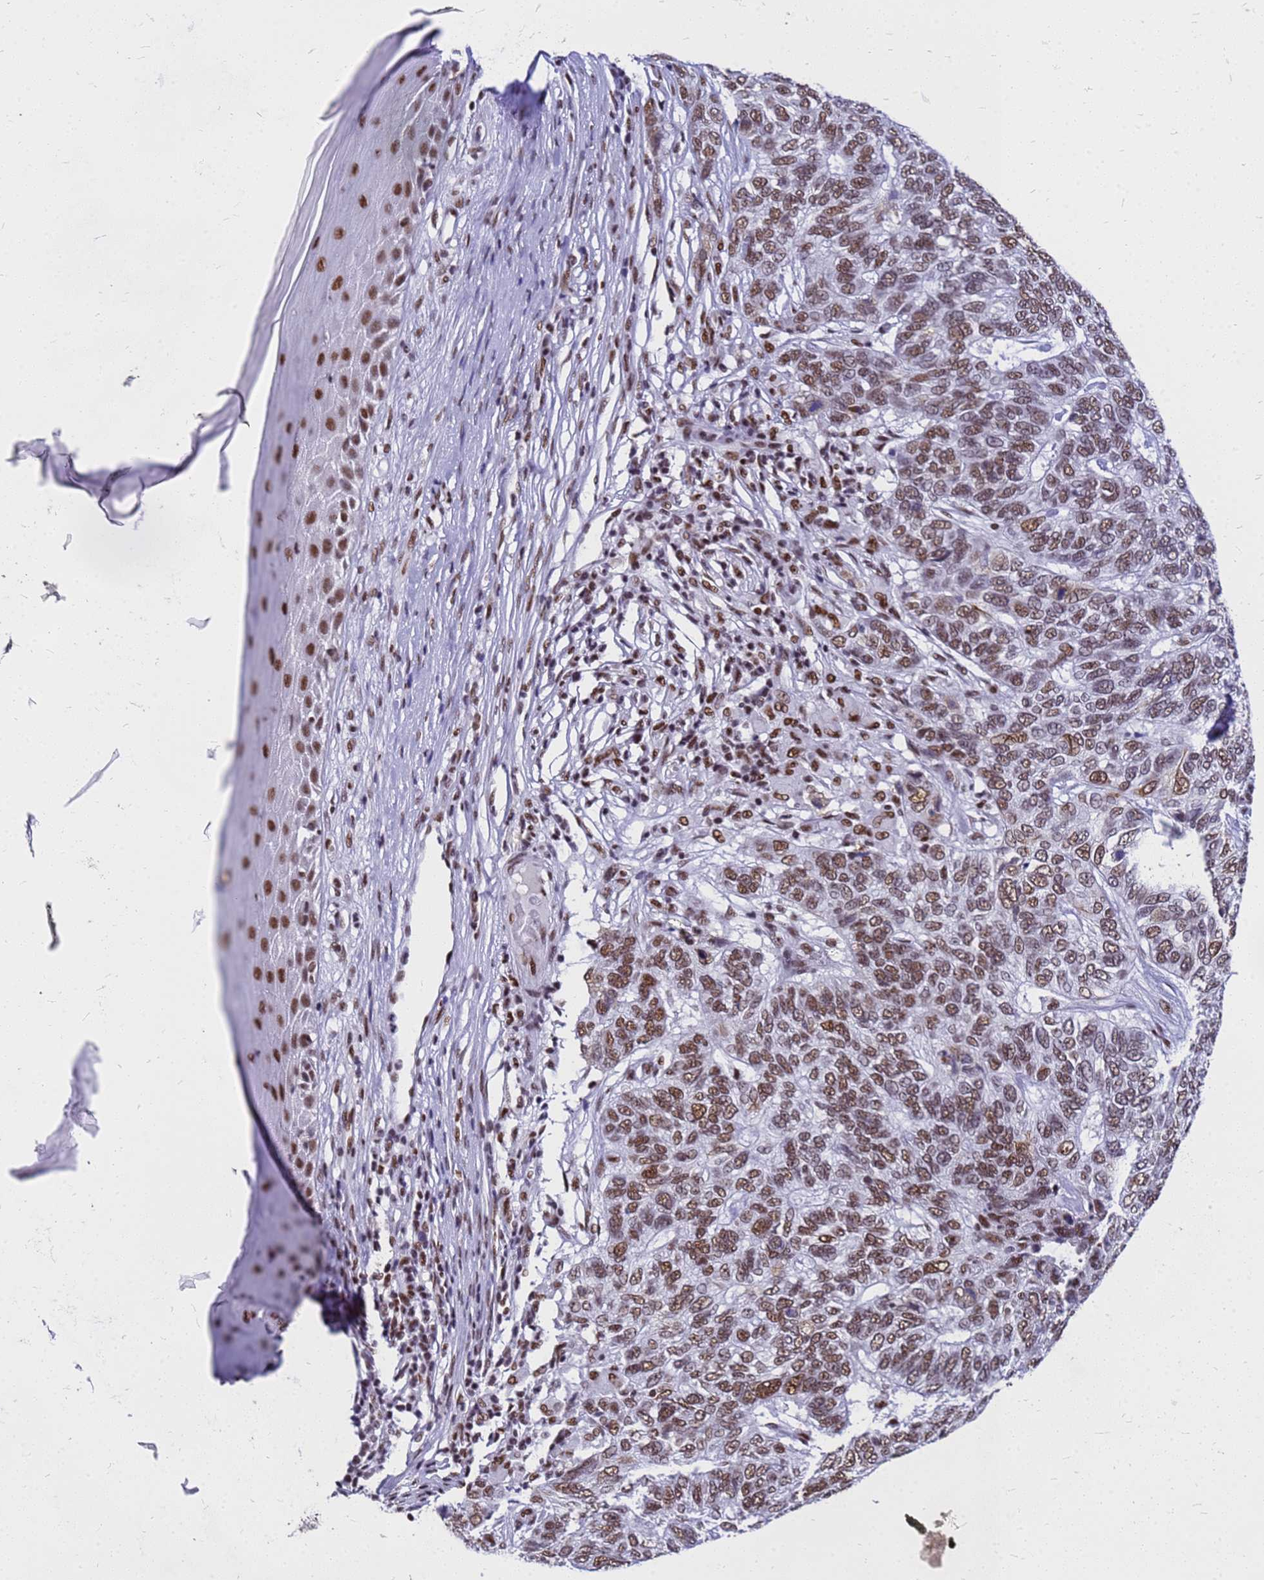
{"staining": {"intensity": "moderate", "quantity": ">75%", "location": "nuclear"}, "tissue": "skin cancer", "cell_type": "Tumor cells", "image_type": "cancer", "snomed": [{"axis": "morphology", "description": "Basal cell carcinoma"}, {"axis": "topography", "description": "Skin"}], "caption": "Tumor cells exhibit medium levels of moderate nuclear positivity in about >75% of cells in human skin cancer (basal cell carcinoma).", "gene": "SART3", "patient": {"sex": "female", "age": 65}}